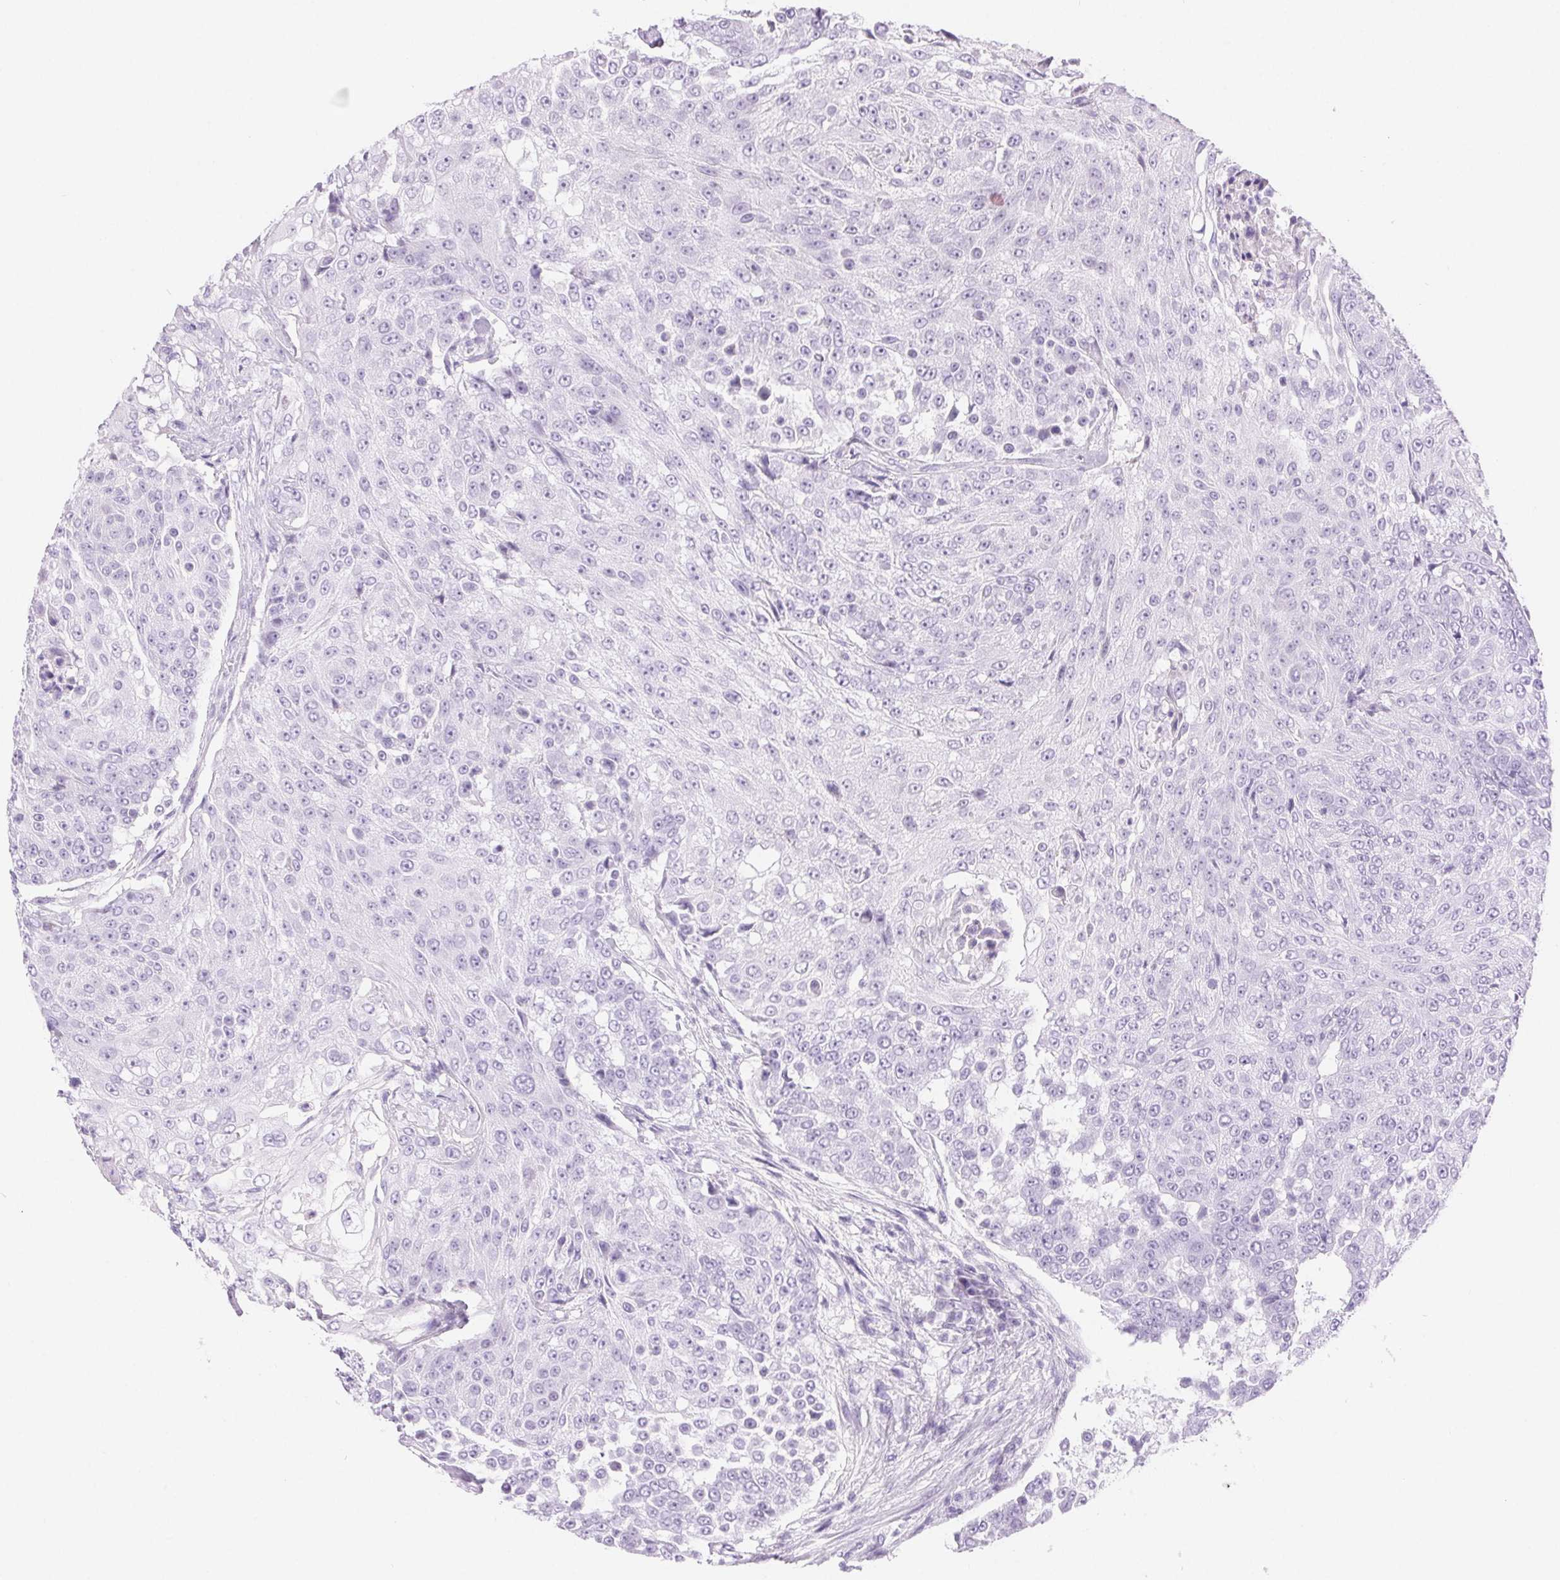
{"staining": {"intensity": "negative", "quantity": "none", "location": "none"}, "tissue": "urothelial cancer", "cell_type": "Tumor cells", "image_type": "cancer", "snomed": [{"axis": "morphology", "description": "Urothelial carcinoma, High grade"}, {"axis": "topography", "description": "Urinary bladder"}], "caption": "There is no significant positivity in tumor cells of urothelial carcinoma (high-grade).", "gene": "CLDN16", "patient": {"sex": "female", "age": 63}}